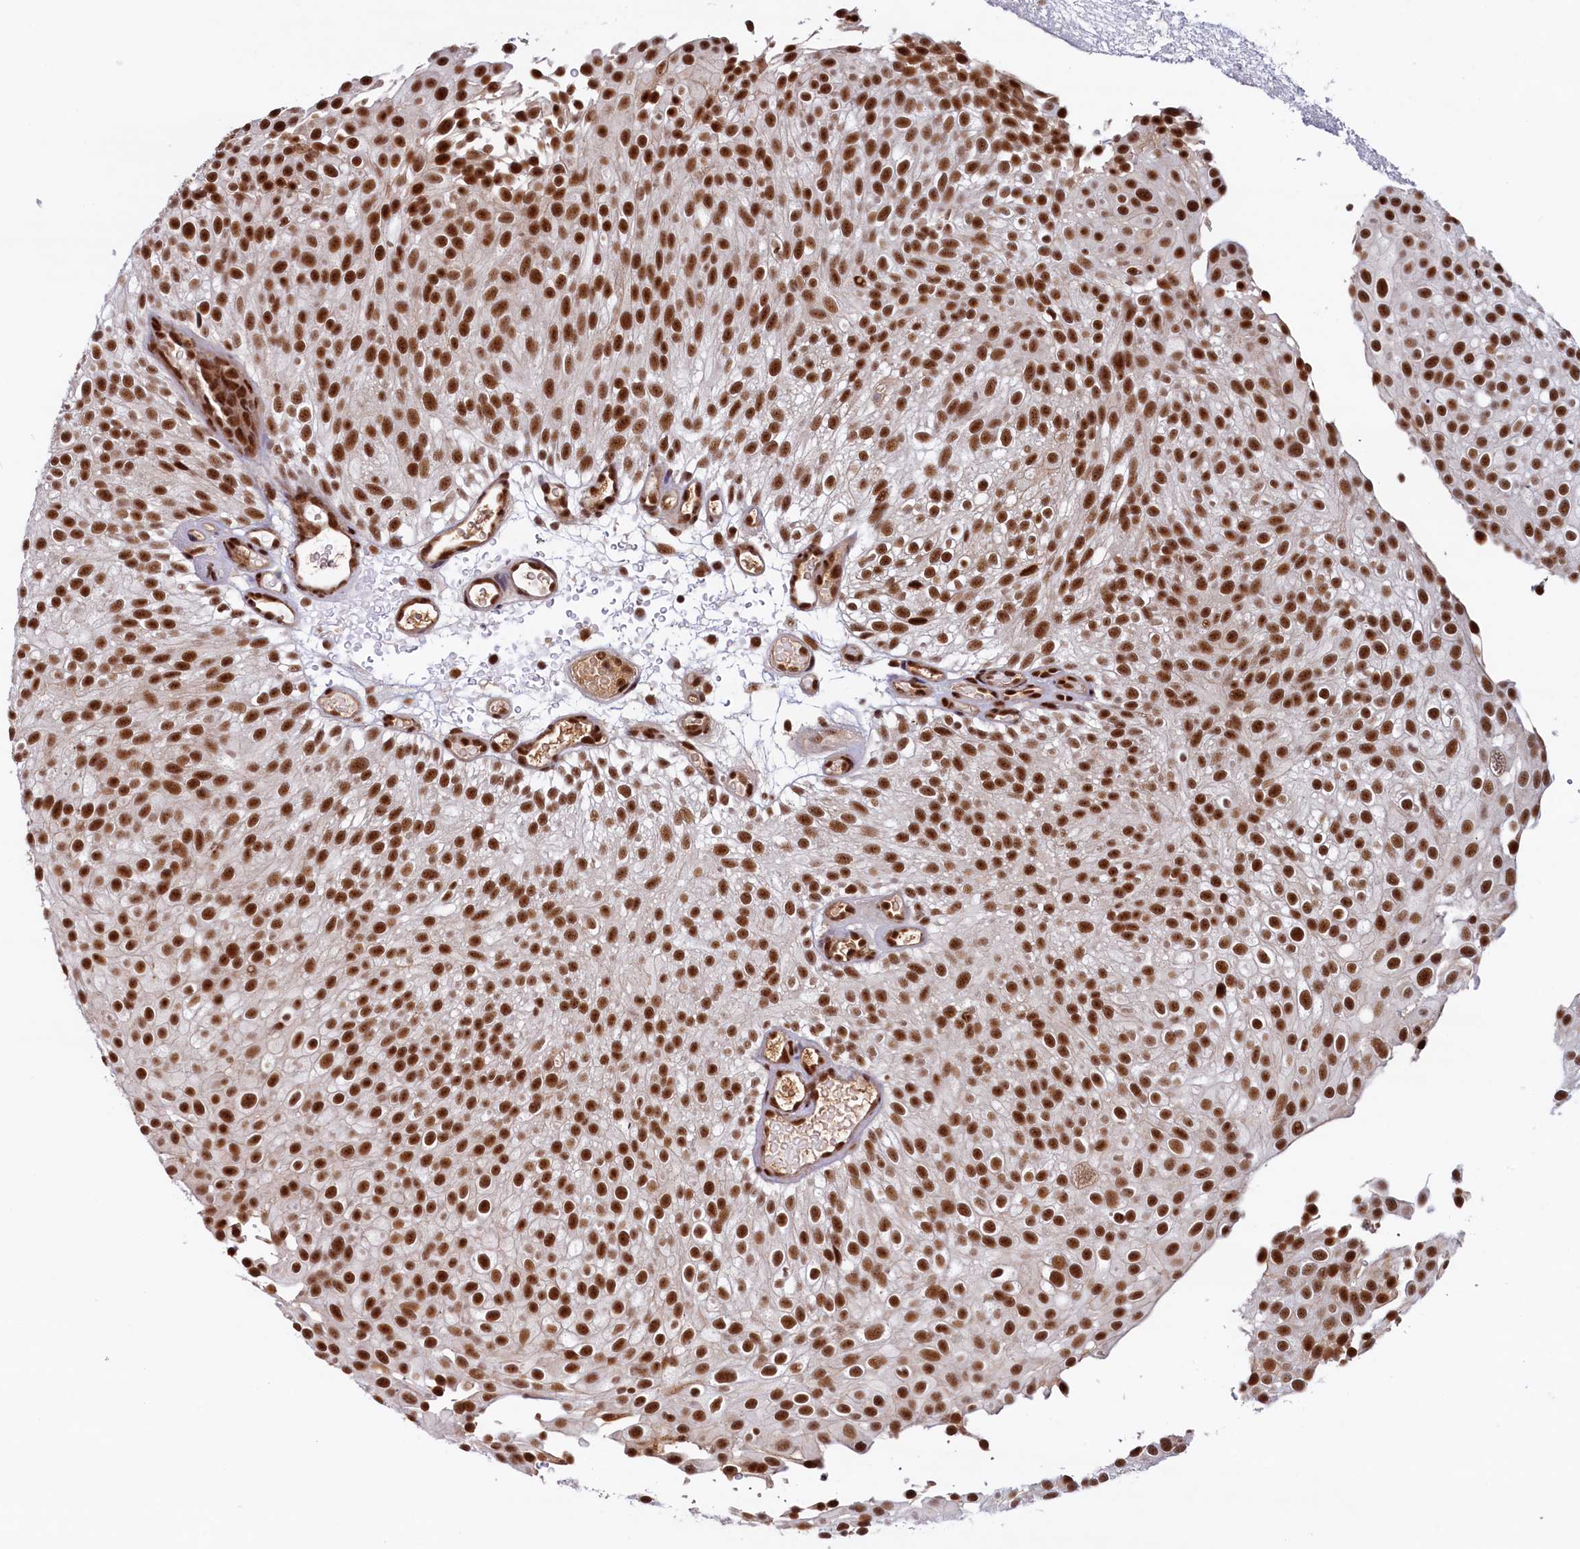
{"staining": {"intensity": "strong", "quantity": ">75%", "location": "nuclear"}, "tissue": "urothelial cancer", "cell_type": "Tumor cells", "image_type": "cancer", "snomed": [{"axis": "morphology", "description": "Urothelial carcinoma, Low grade"}, {"axis": "topography", "description": "Urinary bladder"}], "caption": "Urothelial carcinoma (low-grade) stained with immunohistochemistry (IHC) demonstrates strong nuclear staining in about >75% of tumor cells. (DAB IHC with brightfield microscopy, high magnification).", "gene": "ZC3H18", "patient": {"sex": "male", "age": 78}}